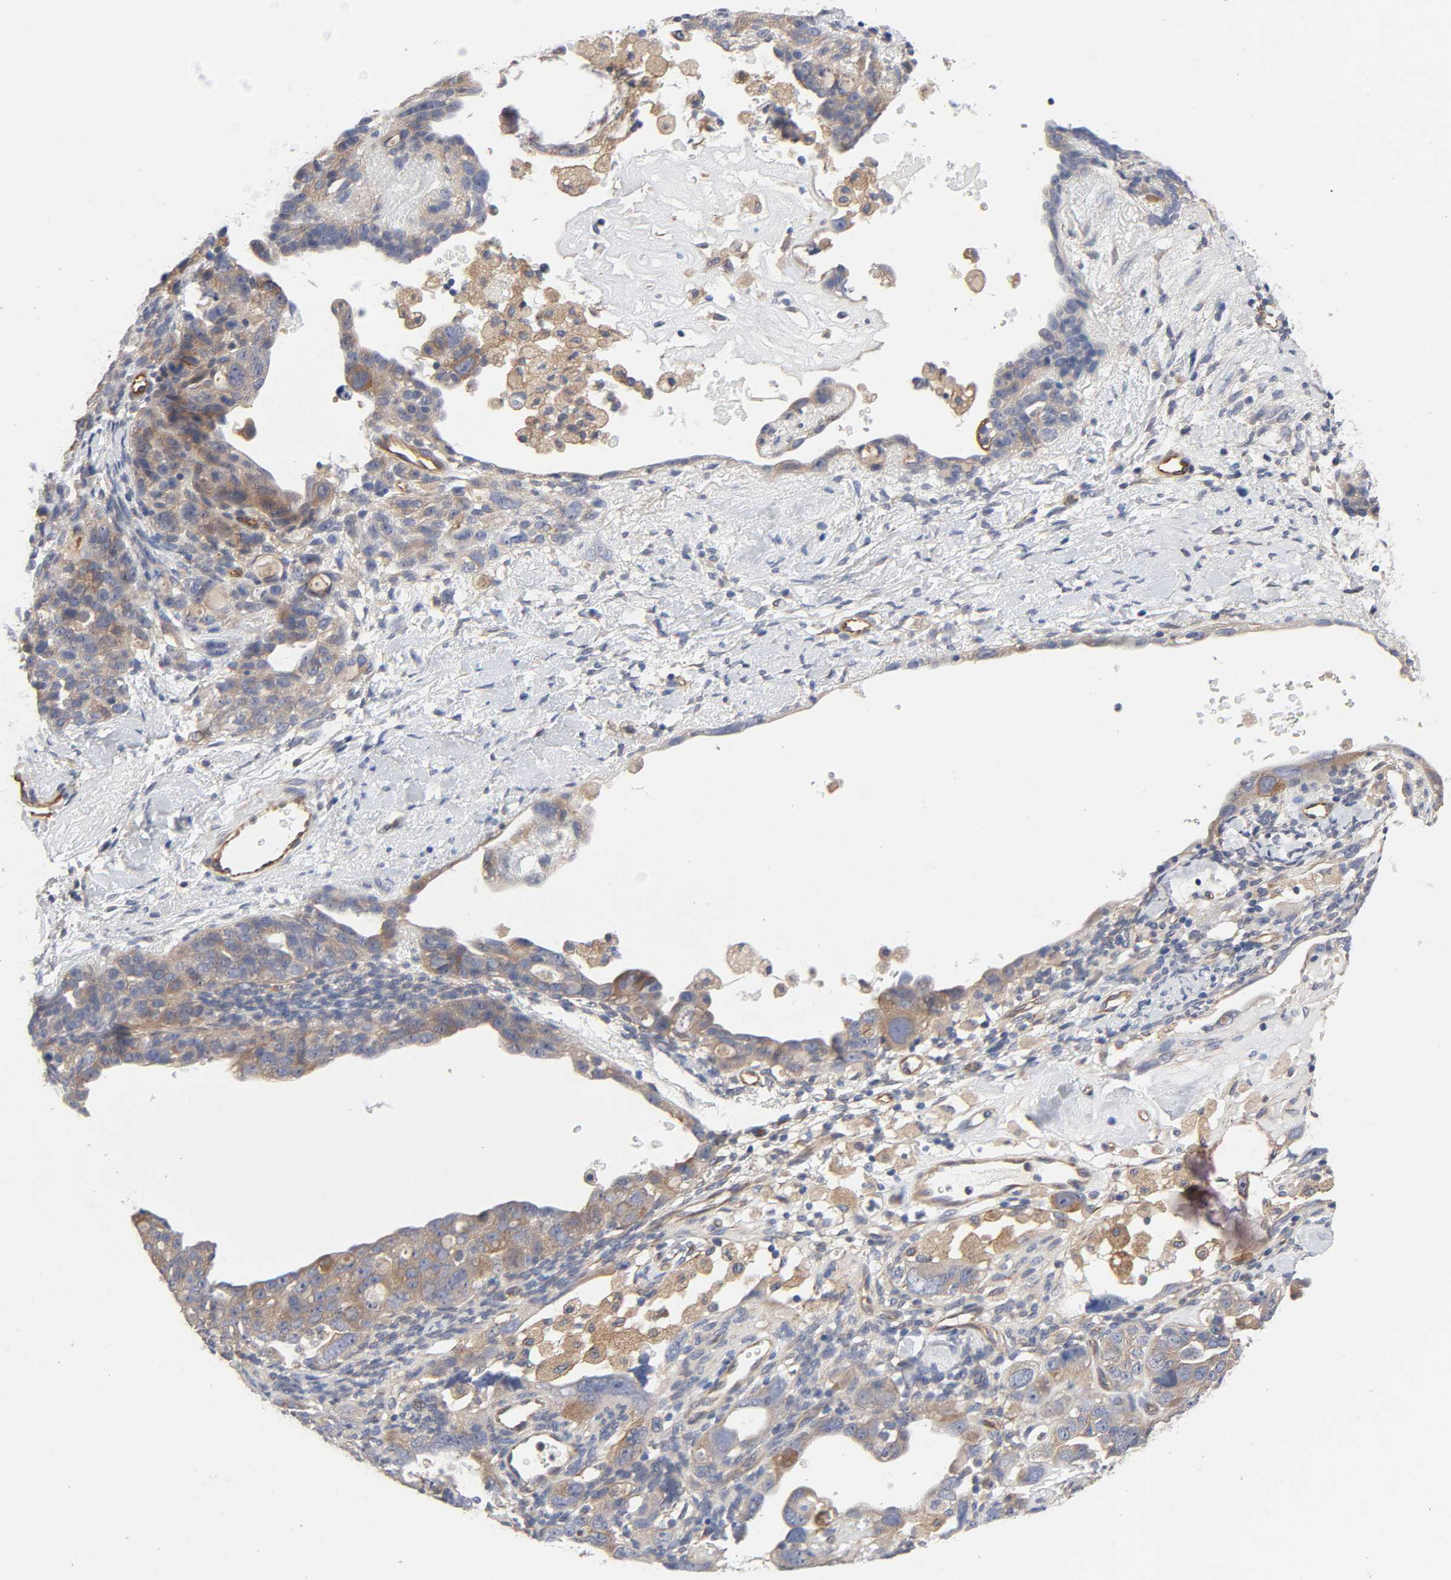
{"staining": {"intensity": "weak", "quantity": "25%-75%", "location": "cytoplasmic/membranous"}, "tissue": "ovarian cancer", "cell_type": "Tumor cells", "image_type": "cancer", "snomed": [{"axis": "morphology", "description": "Cystadenocarcinoma, serous, NOS"}, {"axis": "topography", "description": "Ovary"}], "caption": "Immunohistochemistry of human ovarian cancer shows low levels of weak cytoplasmic/membranous staining in approximately 25%-75% of tumor cells. (Brightfield microscopy of DAB IHC at high magnification).", "gene": "RAB13", "patient": {"sex": "female", "age": 66}}